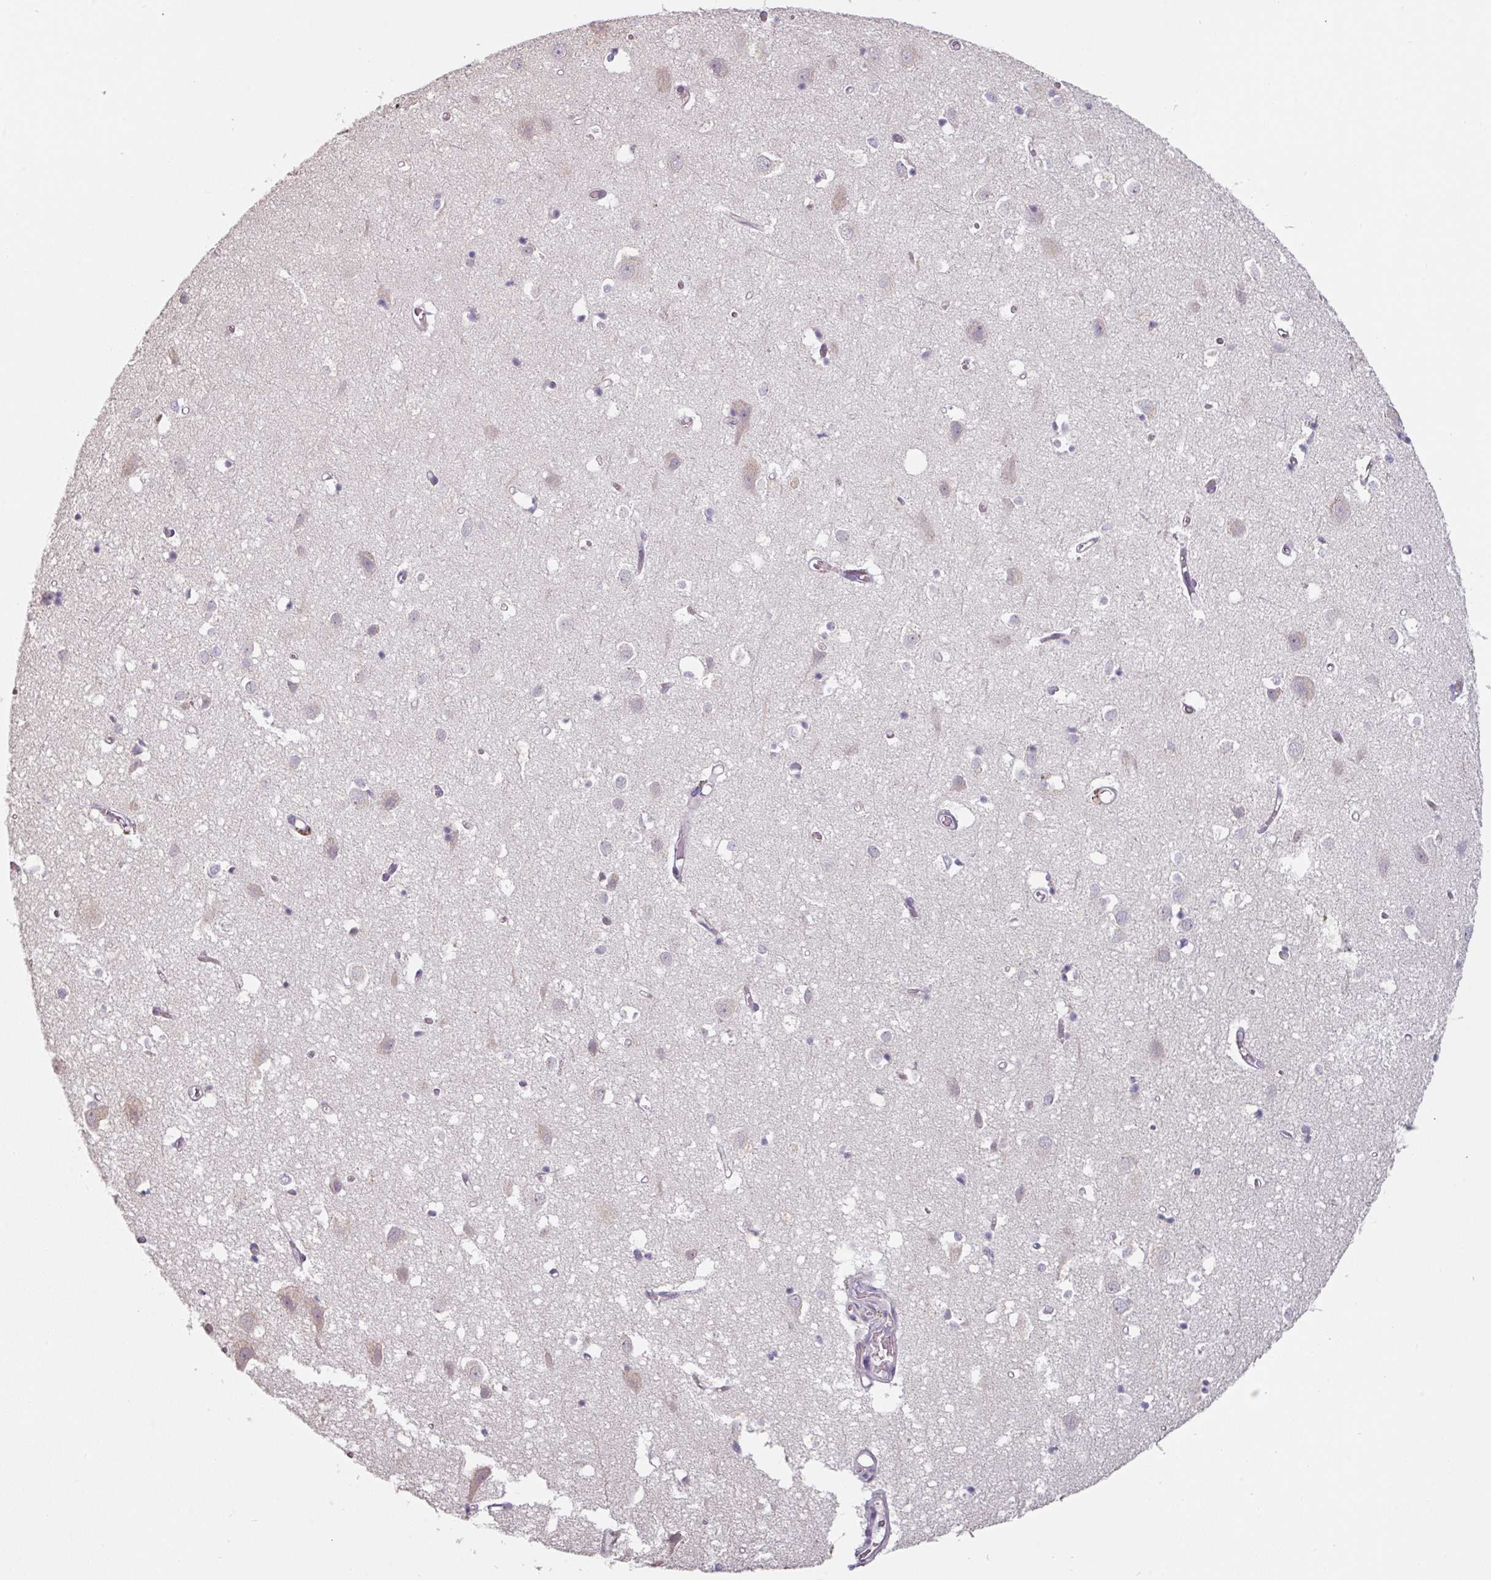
{"staining": {"intensity": "weak", "quantity": "25%-75%", "location": "cytoplasmic/membranous"}, "tissue": "cerebral cortex", "cell_type": "Endothelial cells", "image_type": "normal", "snomed": [{"axis": "morphology", "description": "Normal tissue, NOS"}, {"axis": "topography", "description": "Cerebral cortex"}], "caption": "Immunohistochemistry (IHC) (DAB) staining of normal human cerebral cortex exhibits weak cytoplasmic/membranous protein expression in about 25%-75% of endothelial cells. (DAB IHC, brown staining for protein, blue staining for nuclei).", "gene": "ZBTB6", "patient": {"sex": "male", "age": 70}}